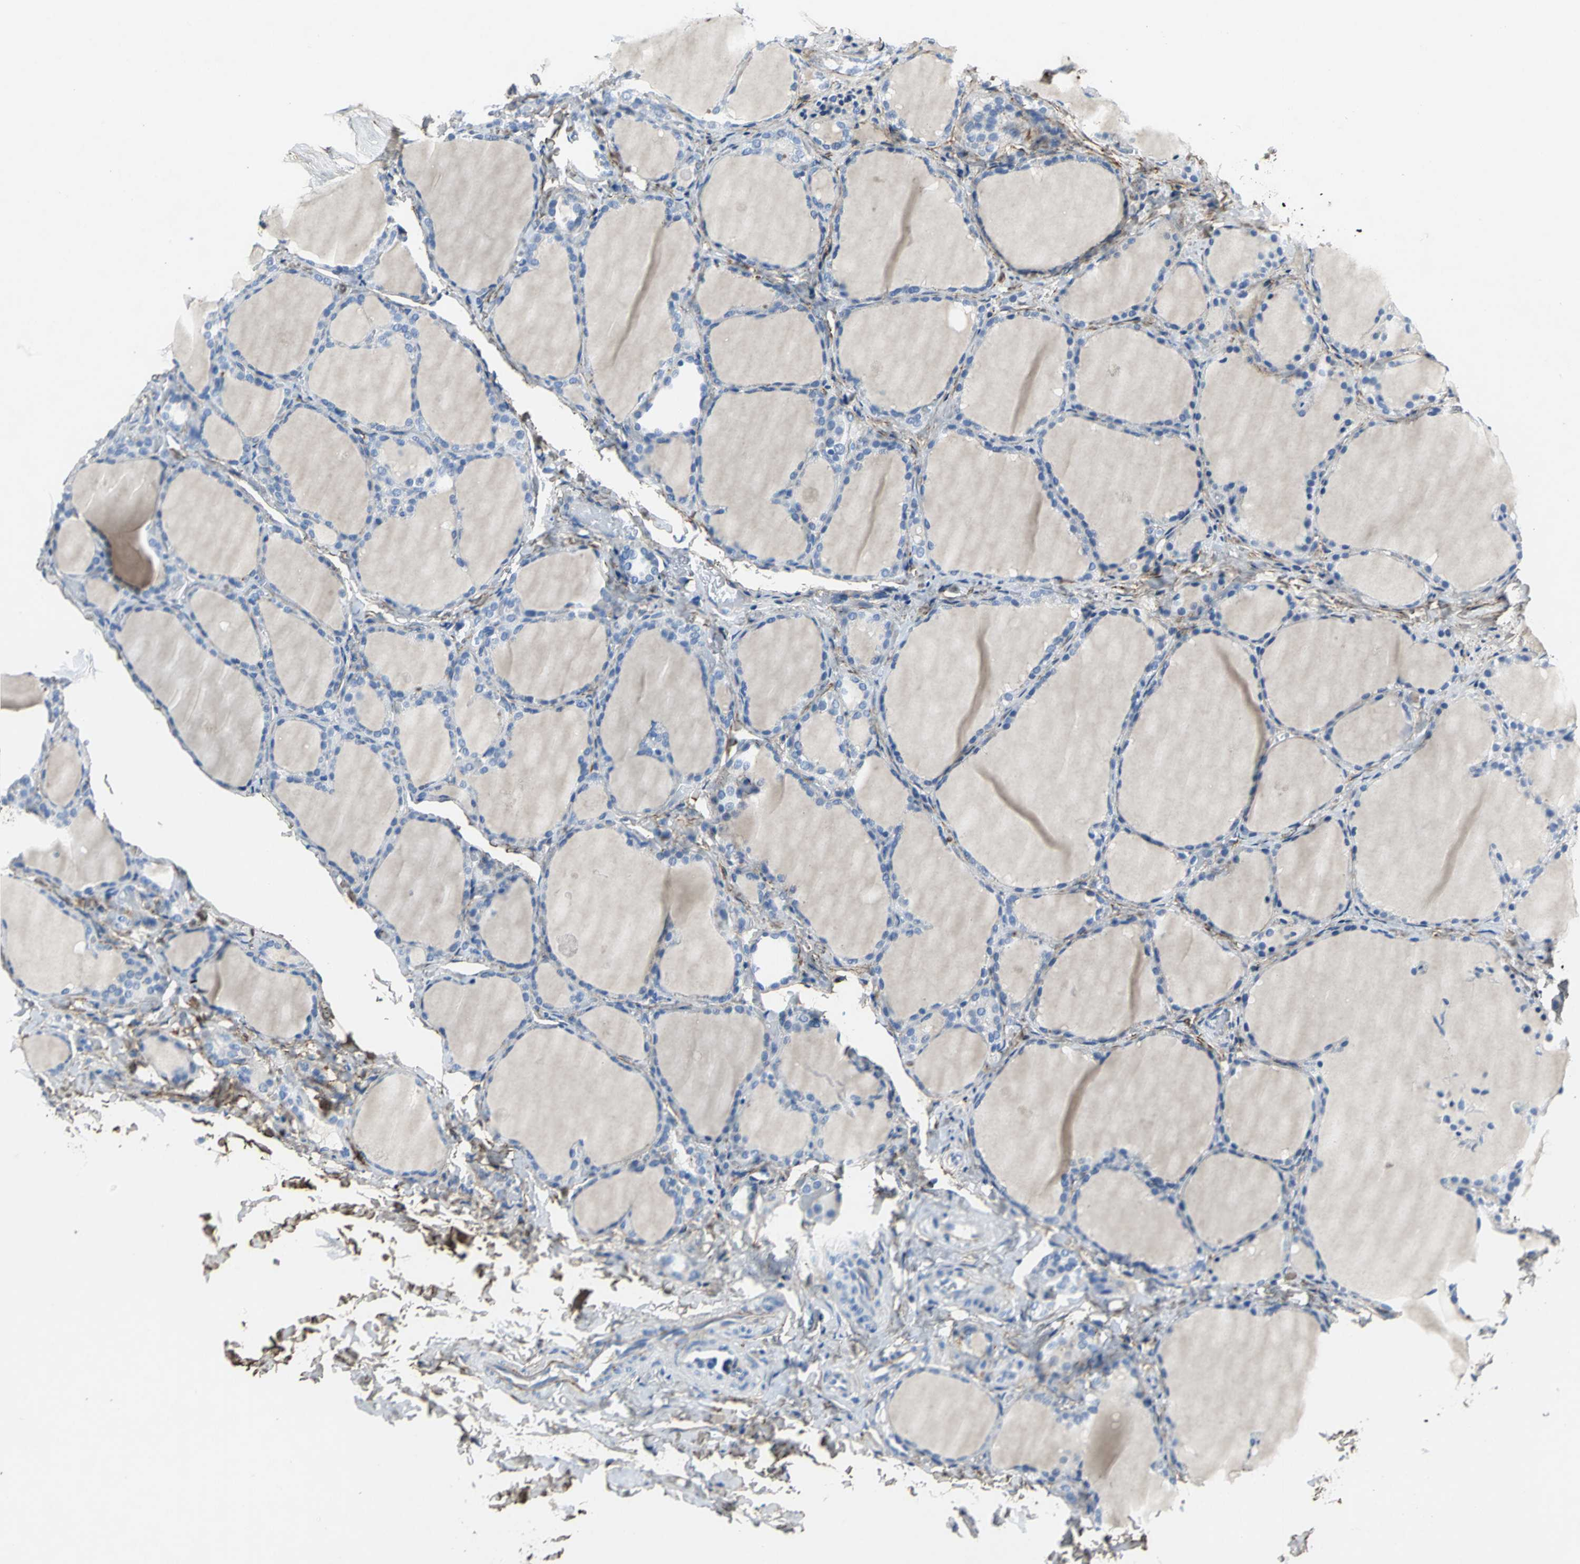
{"staining": {"intensity": "negative", "quantity": "none", "location": "none"}, "tissue": "thyroid gland", "cell_type": "Glandular cells", "image_type": "normal", "snomed": [{"axis": "morphology", "description": "Normal tissue, NOS"}, {"axis": "morphology", "description": "Papillary adenocarcinoma, NOS"}, {"axis": "topography", "description": "Thyroid gland"}], "caption": "Immunohistochemistry photomicrograph of benign thyroid gland: thyroid gland stained with DAB (3,3'-diaminobenzidine) reveals no significant protein expression in glandular cells. Brightfield microscopy of immunohistochemistry (IHC) stained with DAB (3,3'-diaminobenzidine) (brown) and hematoxylin (blue), captured at high magnification.", "gene": "EFNB3", "patient": {"sex": "female", "age": 30}}